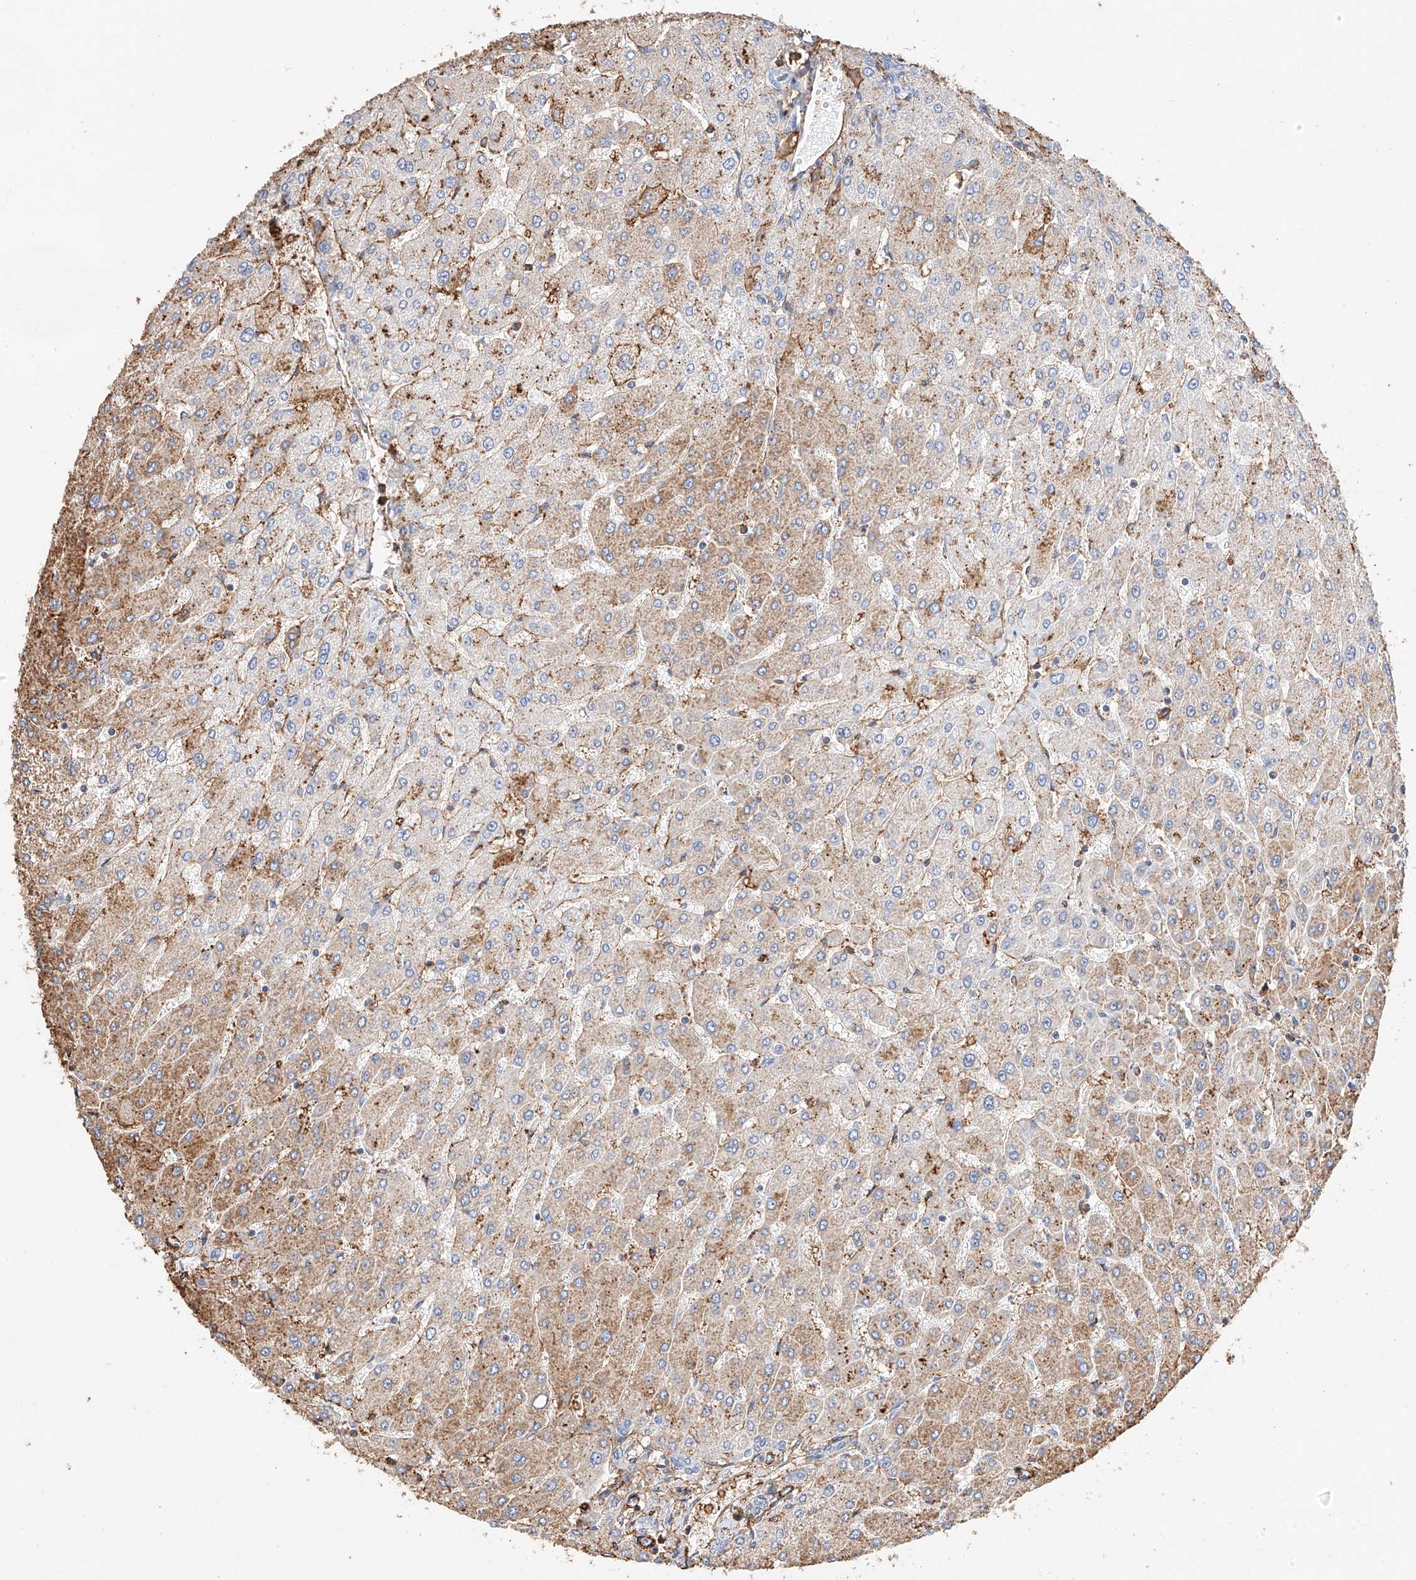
{"staining": {"intensity": "negative", "quantity": "none", "location": "none"}, "tissue": "liver", "cell_type": "Cholangiocytes", "image_type": "normal", "snomed": [{"axis": "morphology", "description": "Normal tissue, NOS"}, {"axis": "topography", "description": "Liver"}], "caption": "Immunohistochemistry histopathology image of normal liver: liver stained with DAB (3,3'-diaminobenzidine) exhibits no significant protein staining in cholangiocytes. (DAB (3,3'-diaminobenzidine) immunohistochemistry visualized using brightfield microscopy, high magnification).", "gene": "WFS1", "patient": {"sex": "male", "age": 55}}